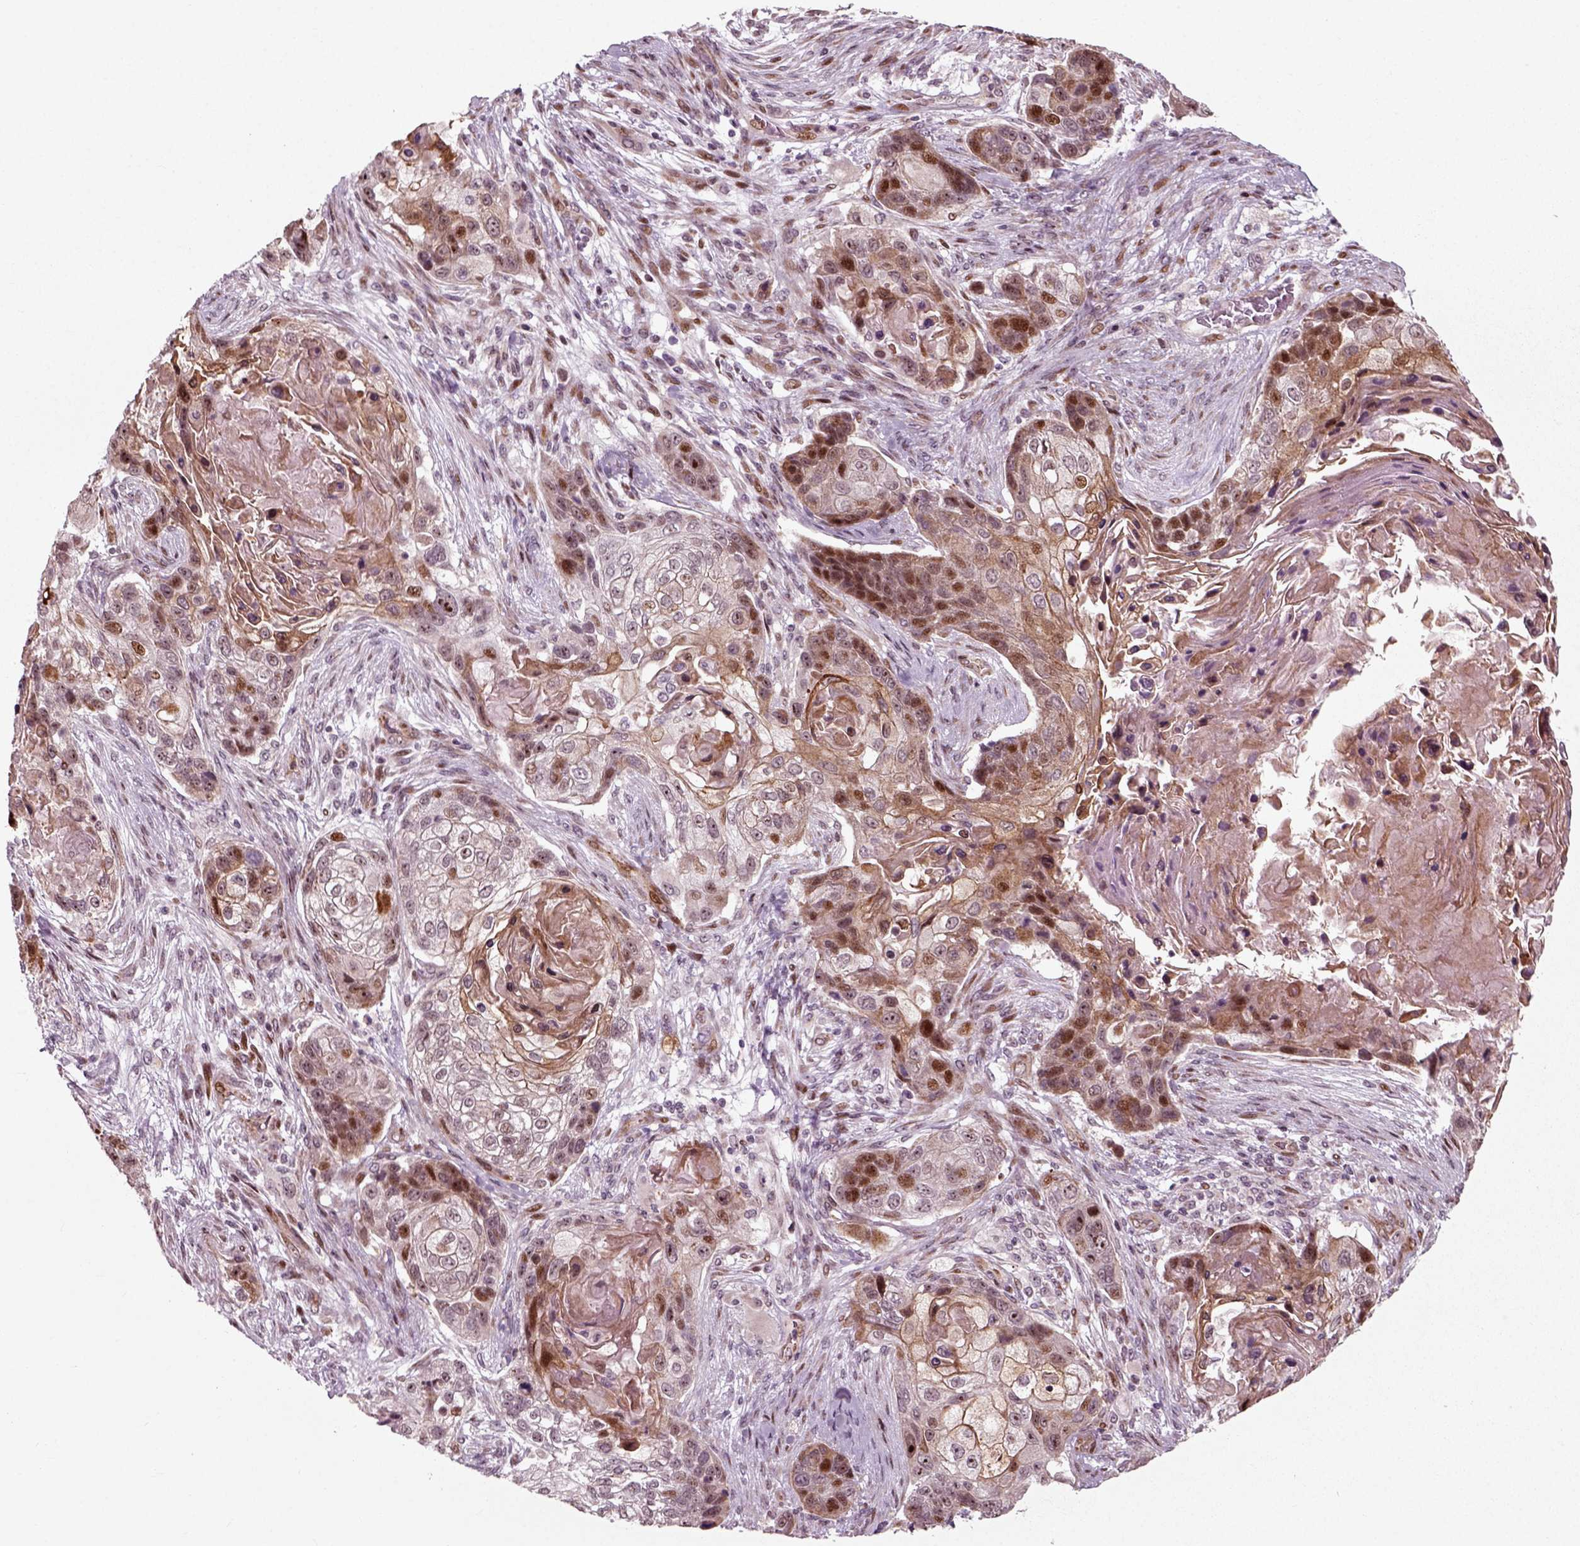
{"staining": {"intensity": "strong", "quantity": "<25%", "location": "nuclear"}, "tissue": "lung cancer", "cell_type": "Tumor cells", "image_type": "cancer", "snomed": [{"axis": "morphology", "description": "Squamous cell carcinoma, NOS"}, {"axis": "topography", "description": "Lung"}], "caption": "Lung squamous cell carcinoma stained with DAB immunohistochemistry (IHC) displays medium levels of strong nuclear staining in about <25% of tumor cells.", "gene": "CDC14A", "patient": {"sex": "male", "age": 69}}